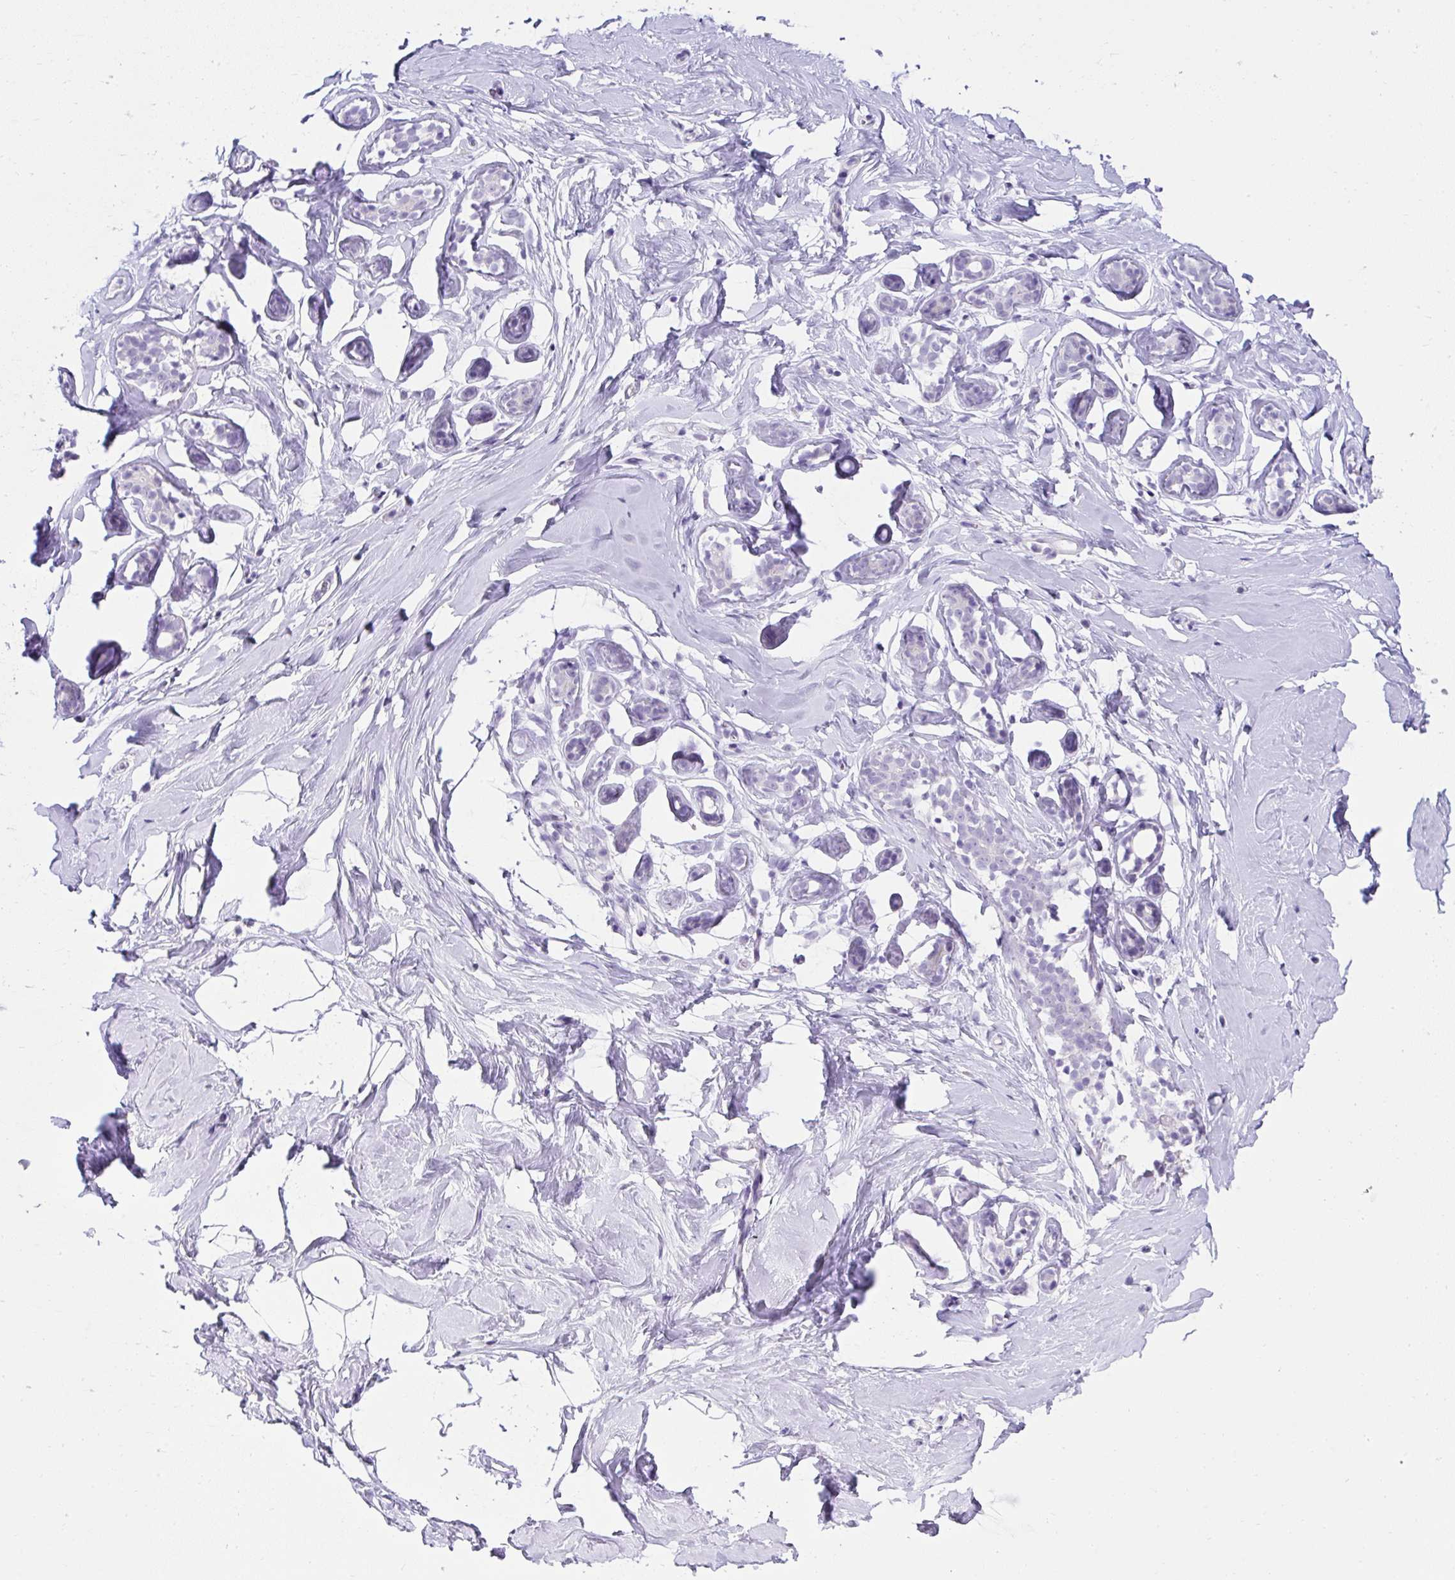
{"staining": {"intensity": "negative", "quantity": "none", "location": "none"}, "tissue": "breast", "cell_type": "Adipocytes", "image_type": "normal", "snomed": [{"axis": "morphology", "description": "Normal tissue, NOS"}, {"axis": "topography", "description": "Breast"}], "caption": "DAB (3,3'-diaminobenzidine) immunohistochemical staining of normal human breast exhibits no significant staining in adipocytes.", "gene": "RNF183", "patient": {"sex": "female", "age": 32}}